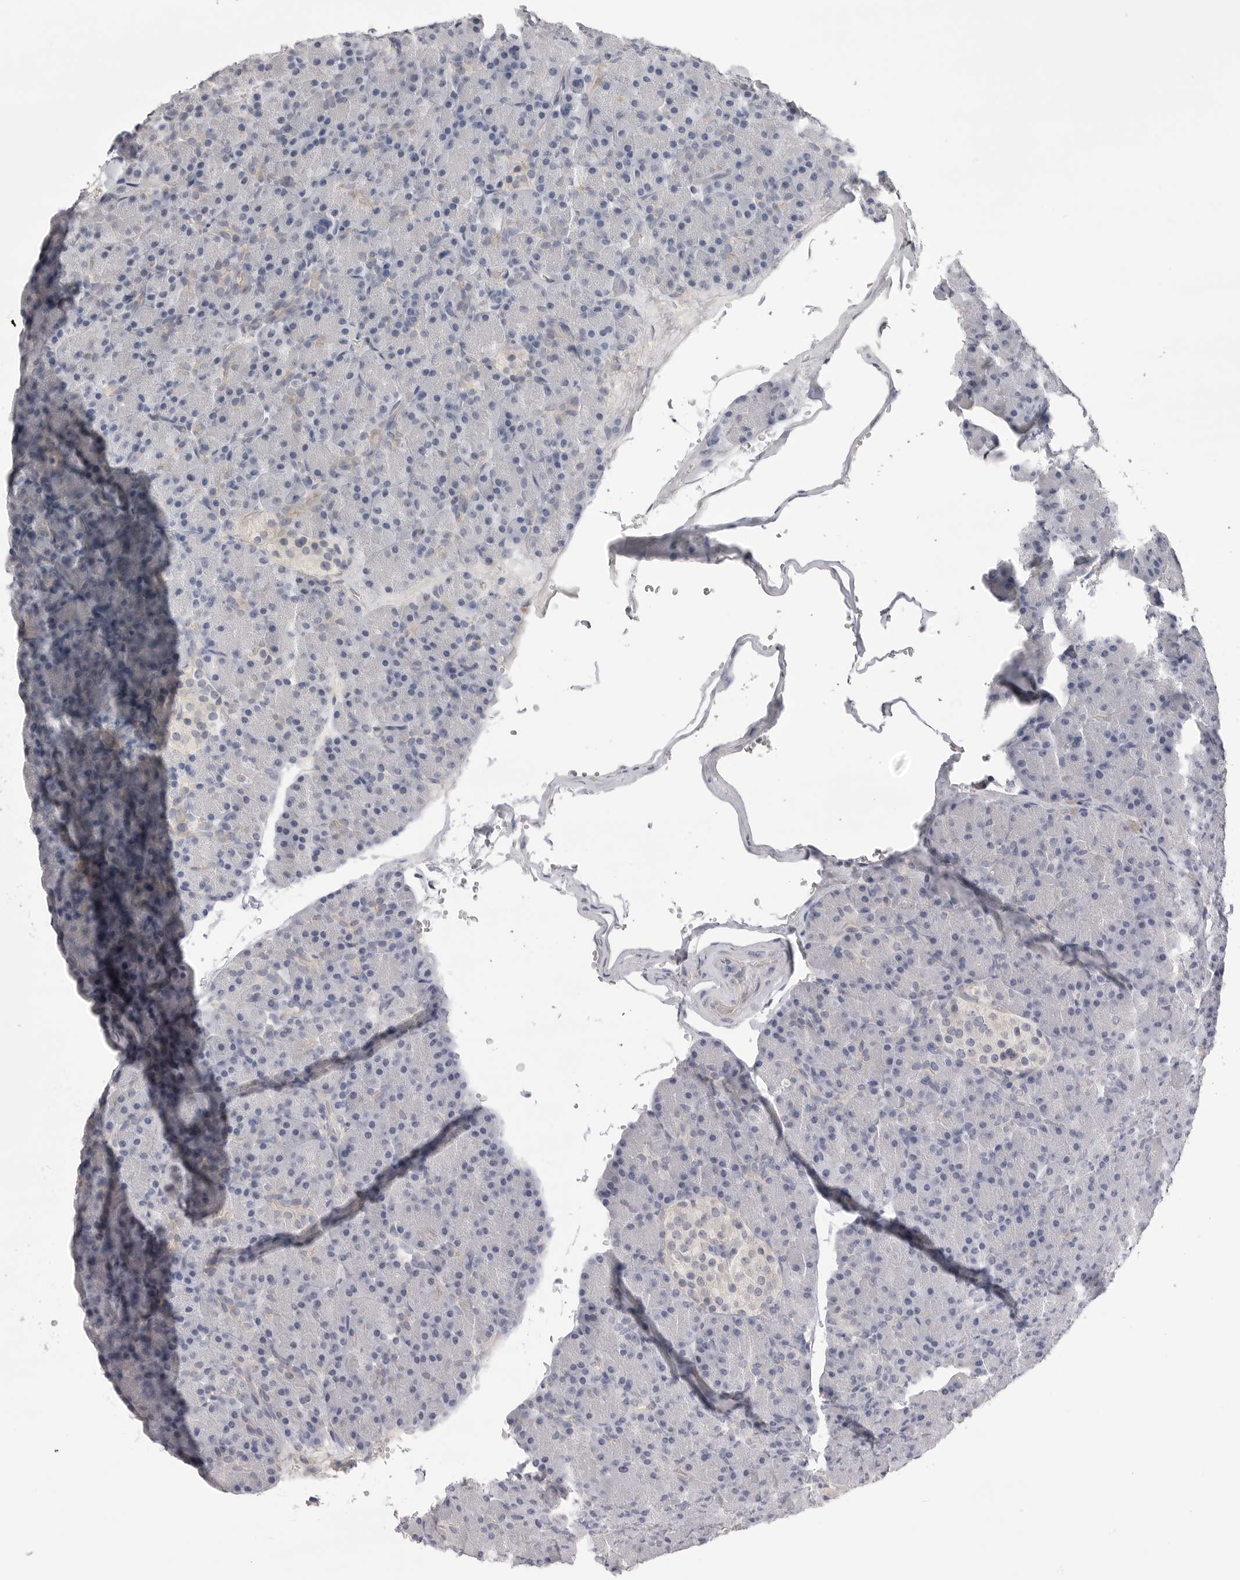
{"staining": {"intensity": "negative", "quantity": "none", "location": "none"}, "tissue": "pancreas", "cell_type": "Exocrine glandular cells", "image_type": "normal", "snomed": [{"axis": "morphology", "description": "Normal tissue, NOS"}, {"axis": "topography", "description": "Pancreas"}], "caption": "Immunohistochemistry of normal pancreas demonstrates no expression in exocrine glandular cells.", "gene": "DLGAP3", "patient": {"sex": "female", "age": 43}}